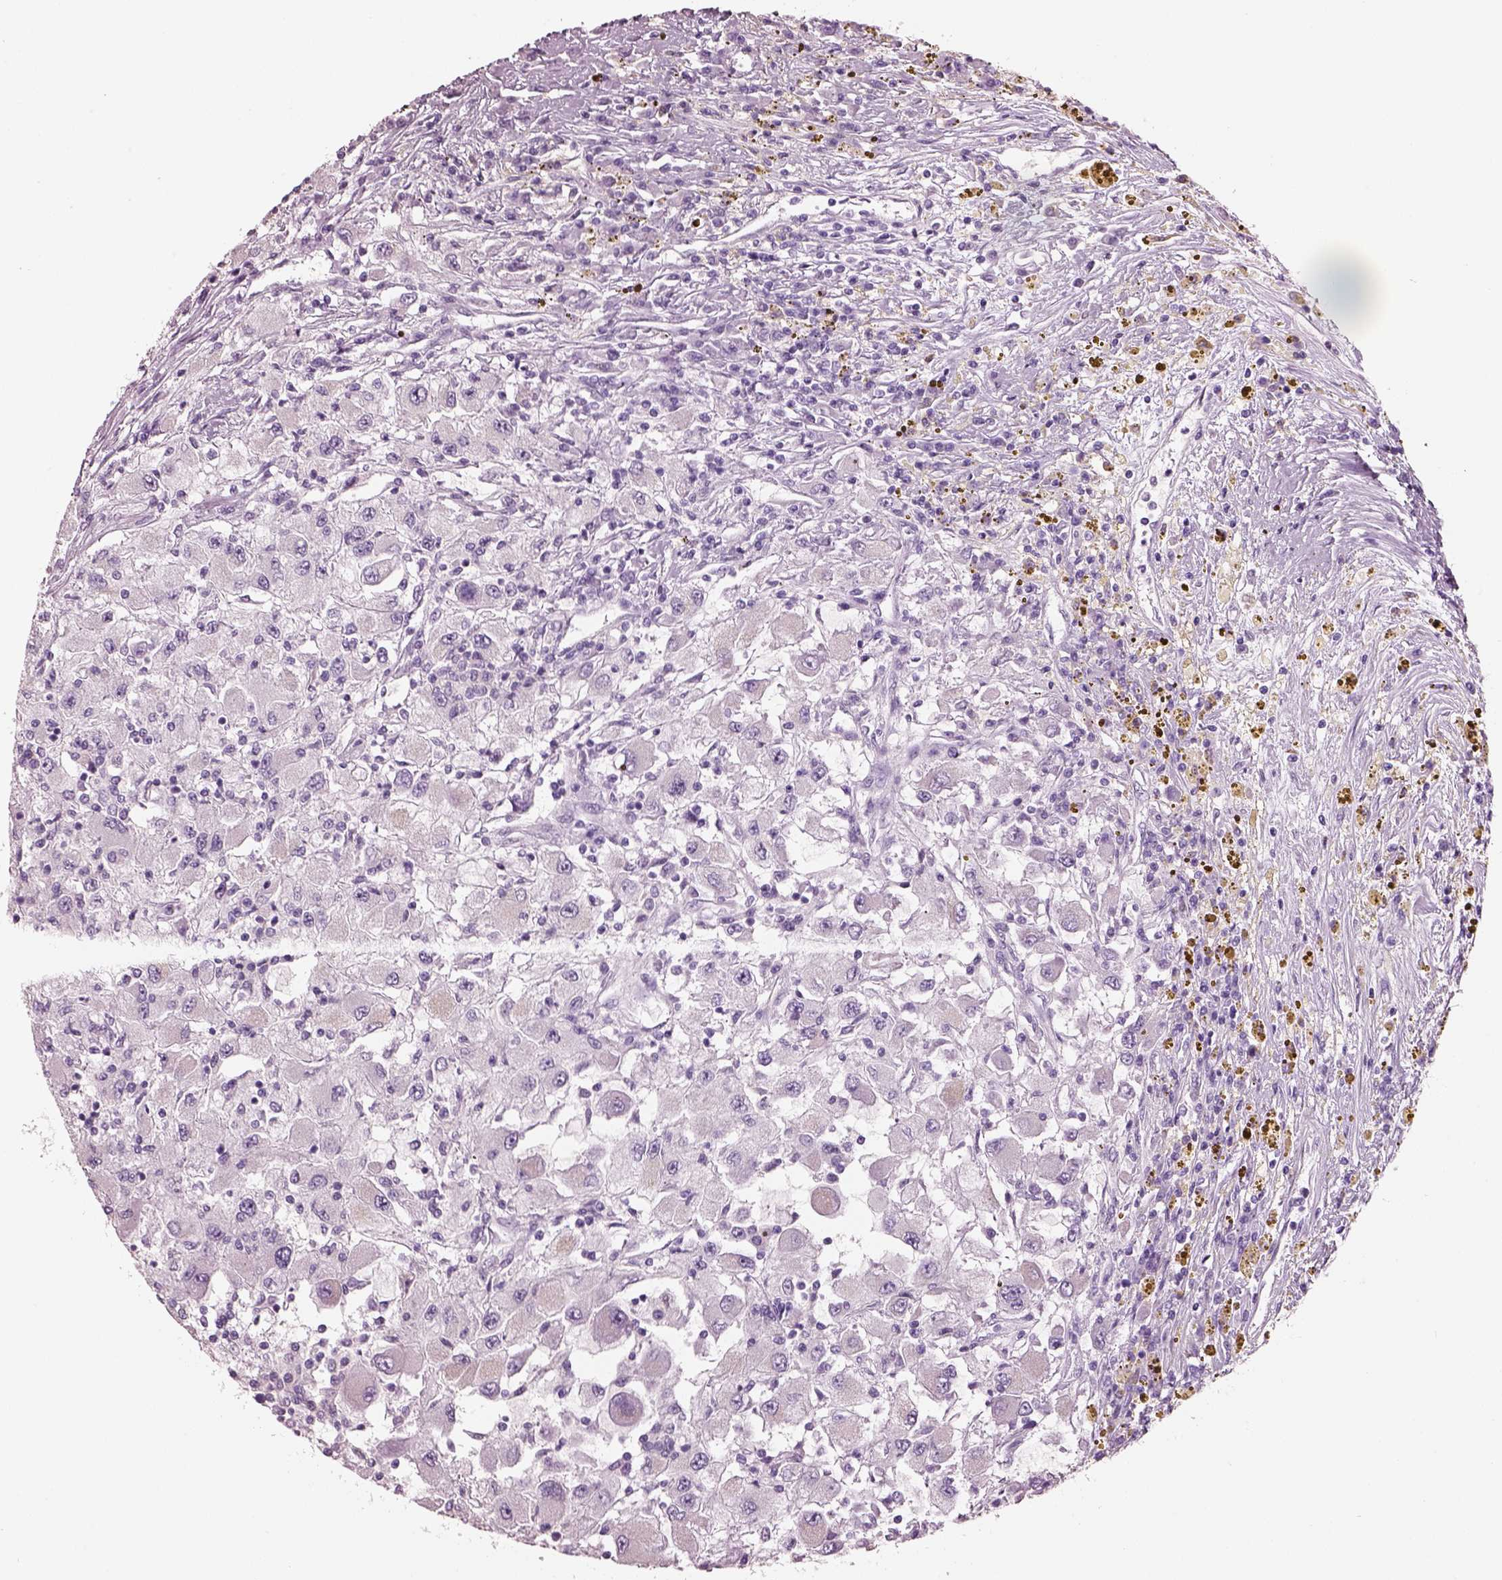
{"staining": {"intensity": "negative", "quantity": "none", "location": "none"}, "tissue": "renal cancer", "cell_type": "Tumor cells", "image_type": "cancer", "snomed": [{"axis": "morphology", "description": "Adenocarcinoma, NOS"}, {"axis": "topography", "description": "Kidney"}], "caption": "Image shows no protein staining in tumor cells of adenocarcinoma (renal) tissue. (Brightfield microscopy of DAB immunohistochemistry at high magnification).", "gene": "ELSPBP1", "patient": {"sex": "female", "age": 67}}